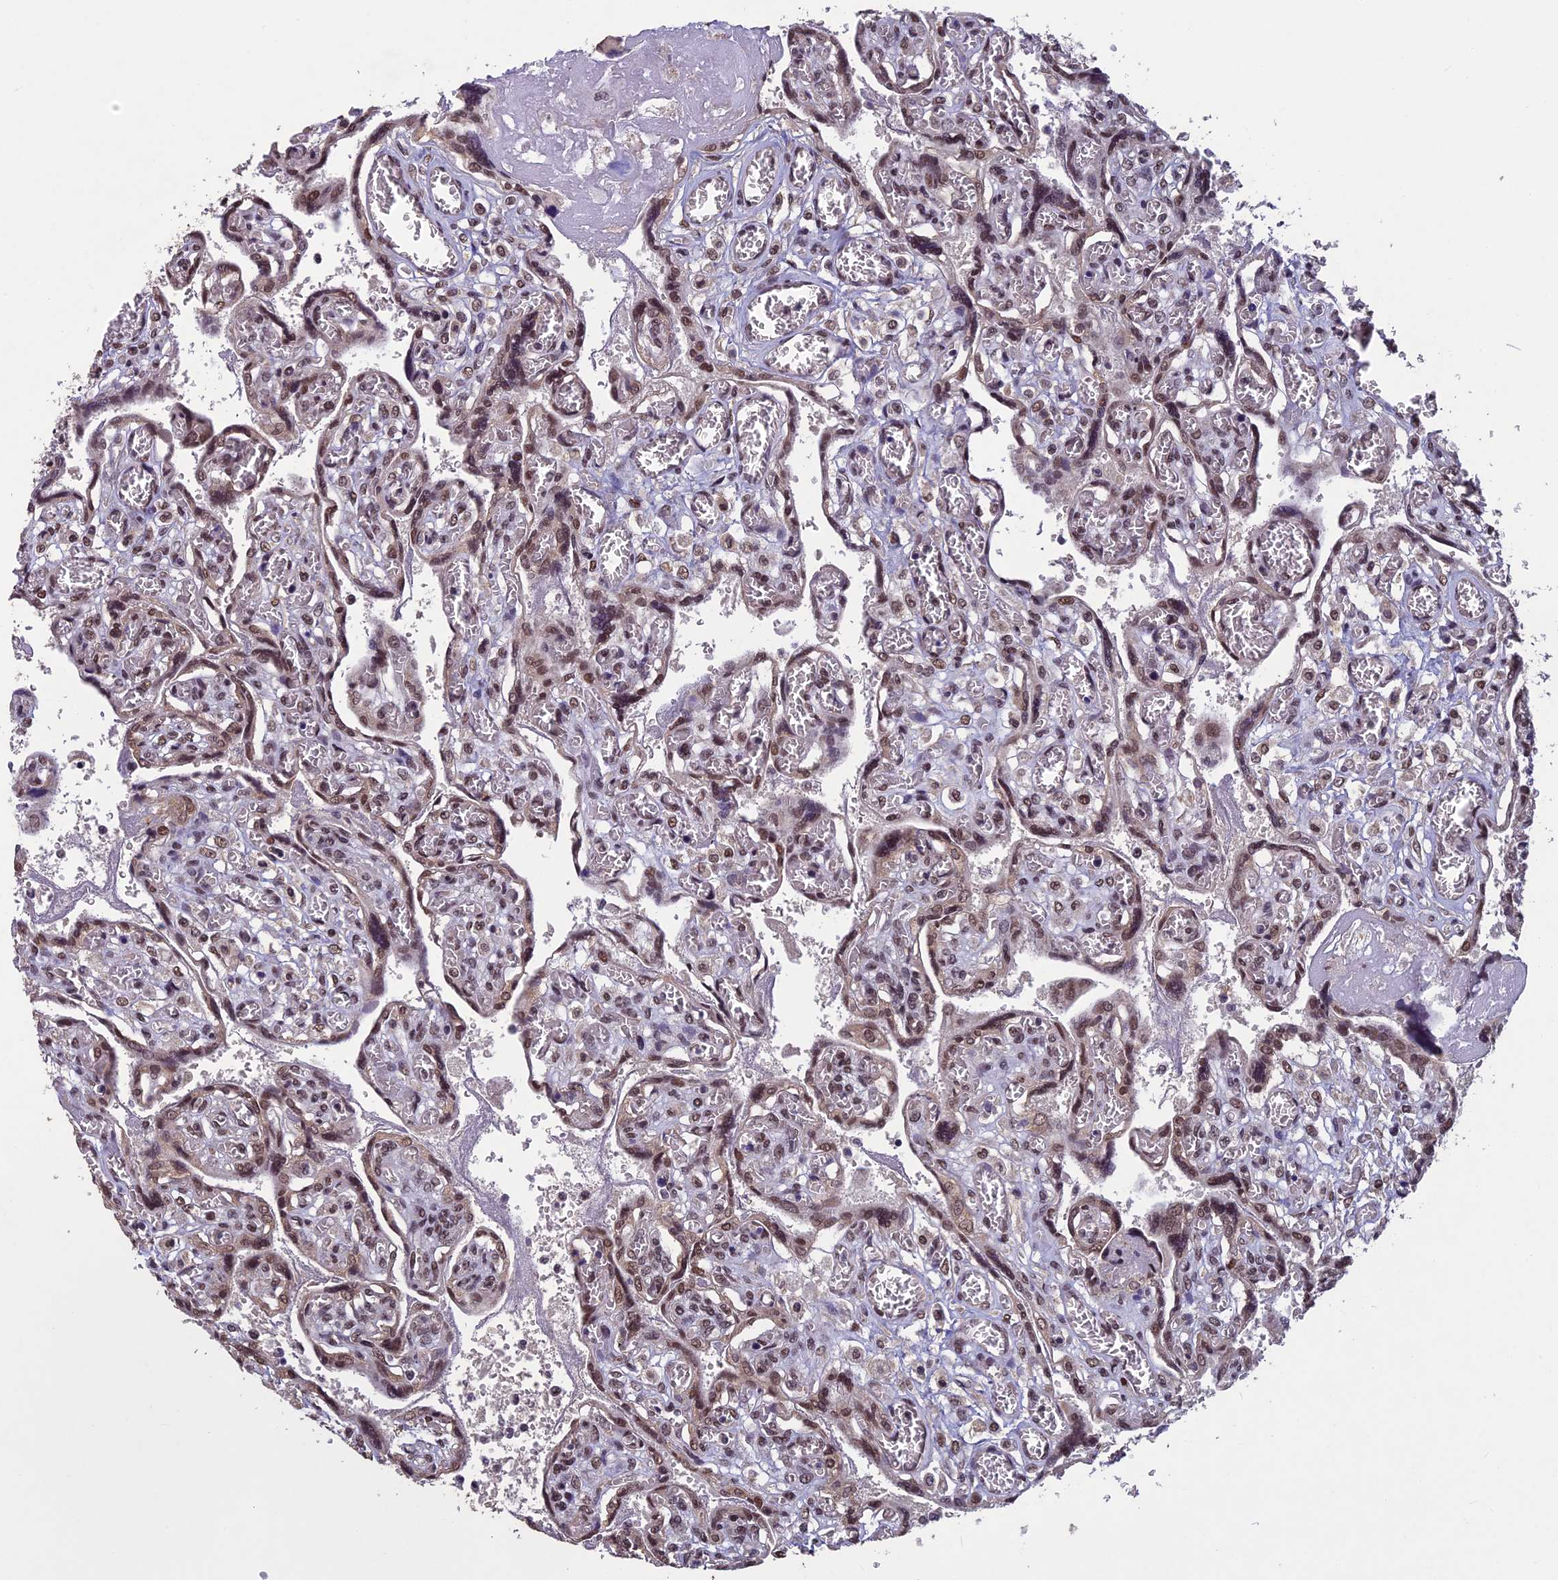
{"staining": {"intensity": "moderate", "quantity": ">75%", "location": "nuclear"}, "tissue": "placenta", "cell_type": "Trophoblastic cells", "image_type": "normal", "snomed": [{"axis": "morphology", "description": "Normal tissue, NOS"}, {"axis": "topography", "description": "Placenta"}], "caption": "IHC staining of unremarkable placenta, which demonstrates medium levels of moderate nuclear positivity in about >75% of trophoblastic cells indicating moderate nuclear protein staining. The staining was performed using DAB (brown) for protein detection and nuclei were counterstained in hematoxylin (blue).", "gene": "RNF40", "patient": {"sex": "female", "age": 39}}